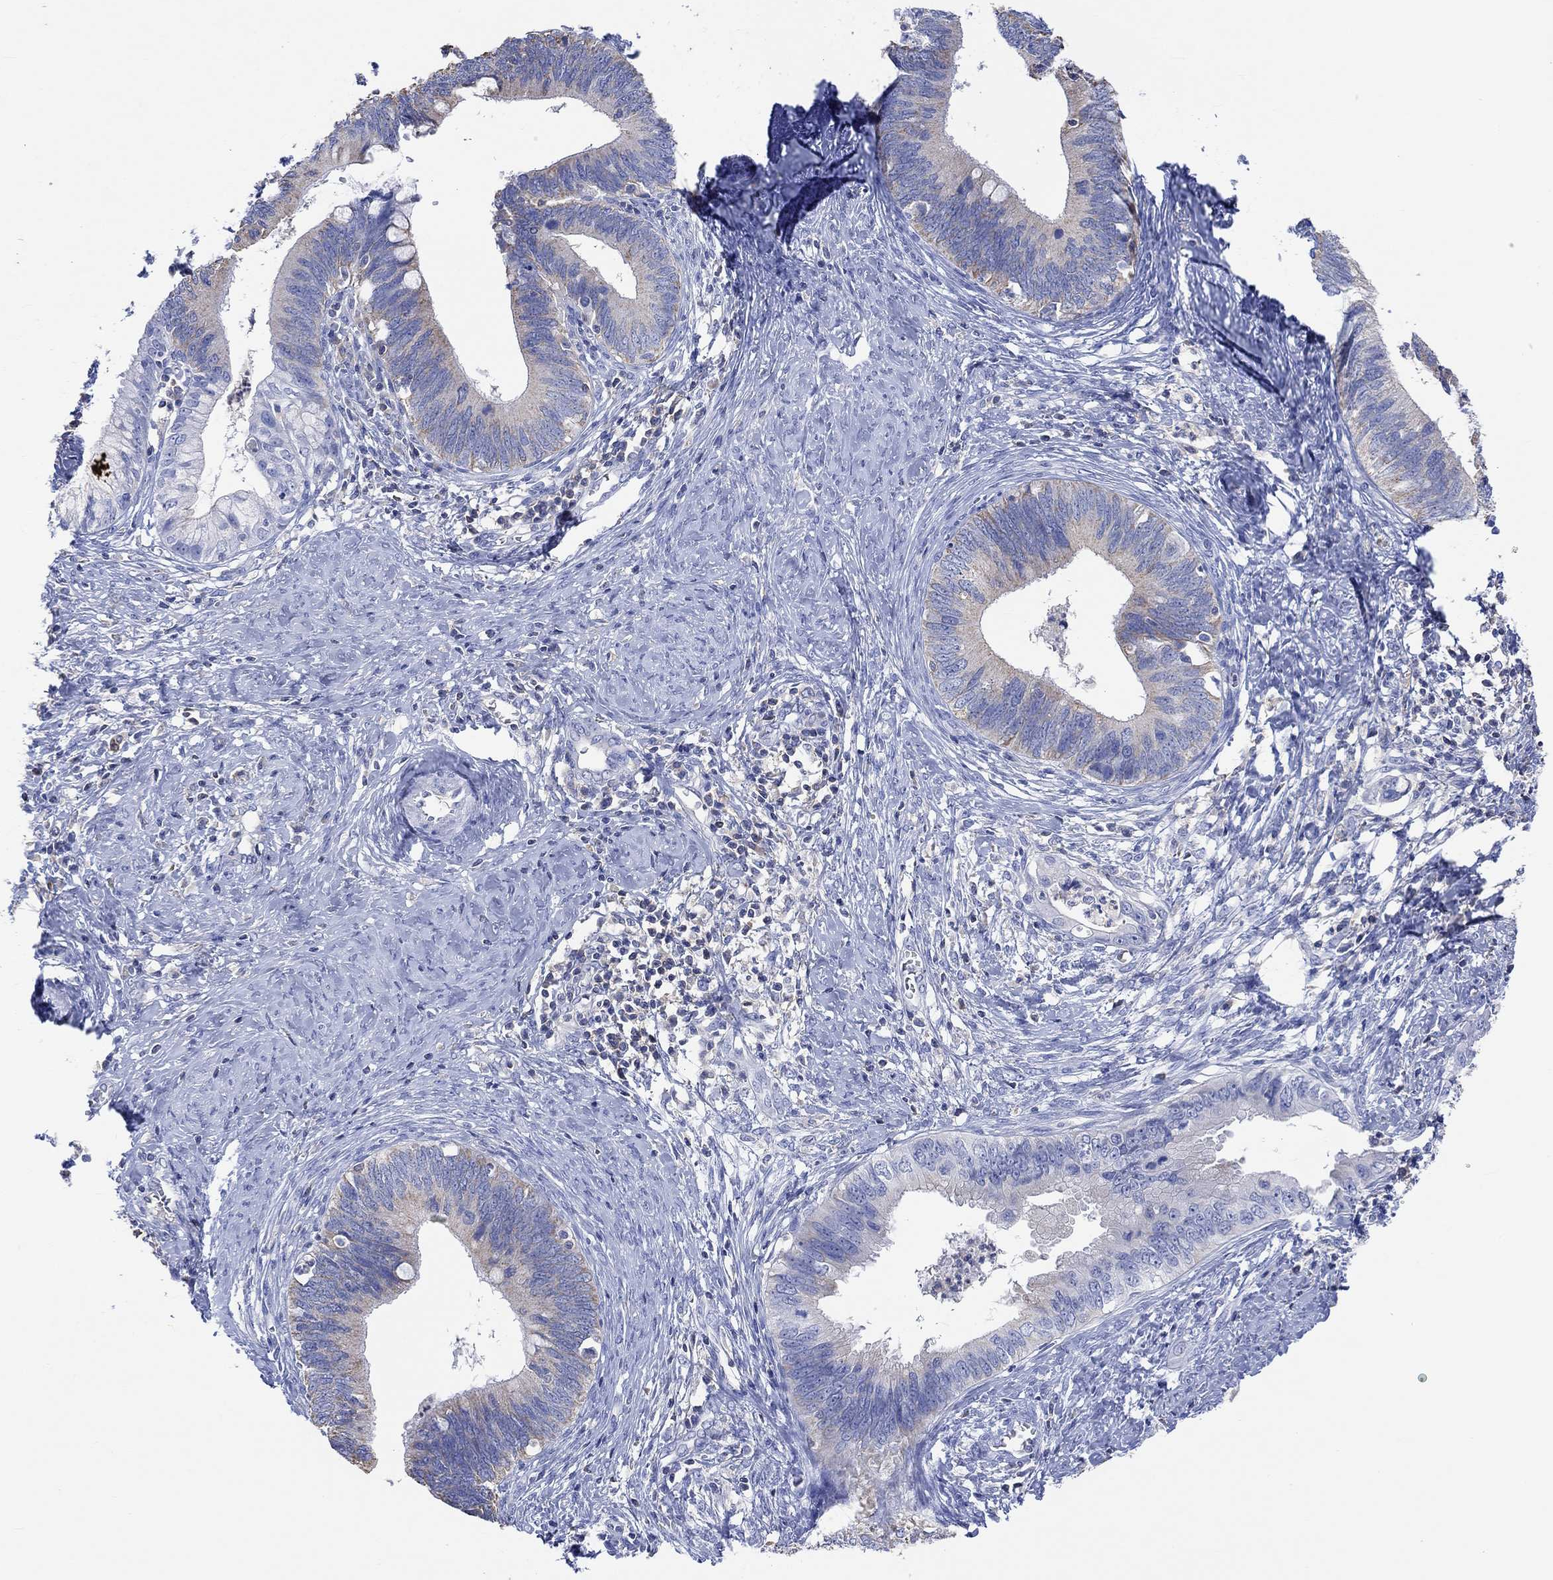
{"staining": {"intensity": "negative", "quantity": "none", "location": "none"}, "tissue": "cervical cancer", "cell_type": "Tumor cells", "image_type": "cancer", "snomed": [{"axis": "morphology", "description": "Adenocarcinoma, NOS"}, {"axis": "topography", "description": "Cervix"}], "caption": "Adenocarcinoma (cervical) was stained to show a protein in brown. There is no significant positivity in tumor cells. (DAB (3,3'-diaminobenzidine) immunohistochemistry (IHC) visualized using brightfield microscopy, high magnification).", "gene": "GCM1", "patient": {"sex": "female", "age": 42}}